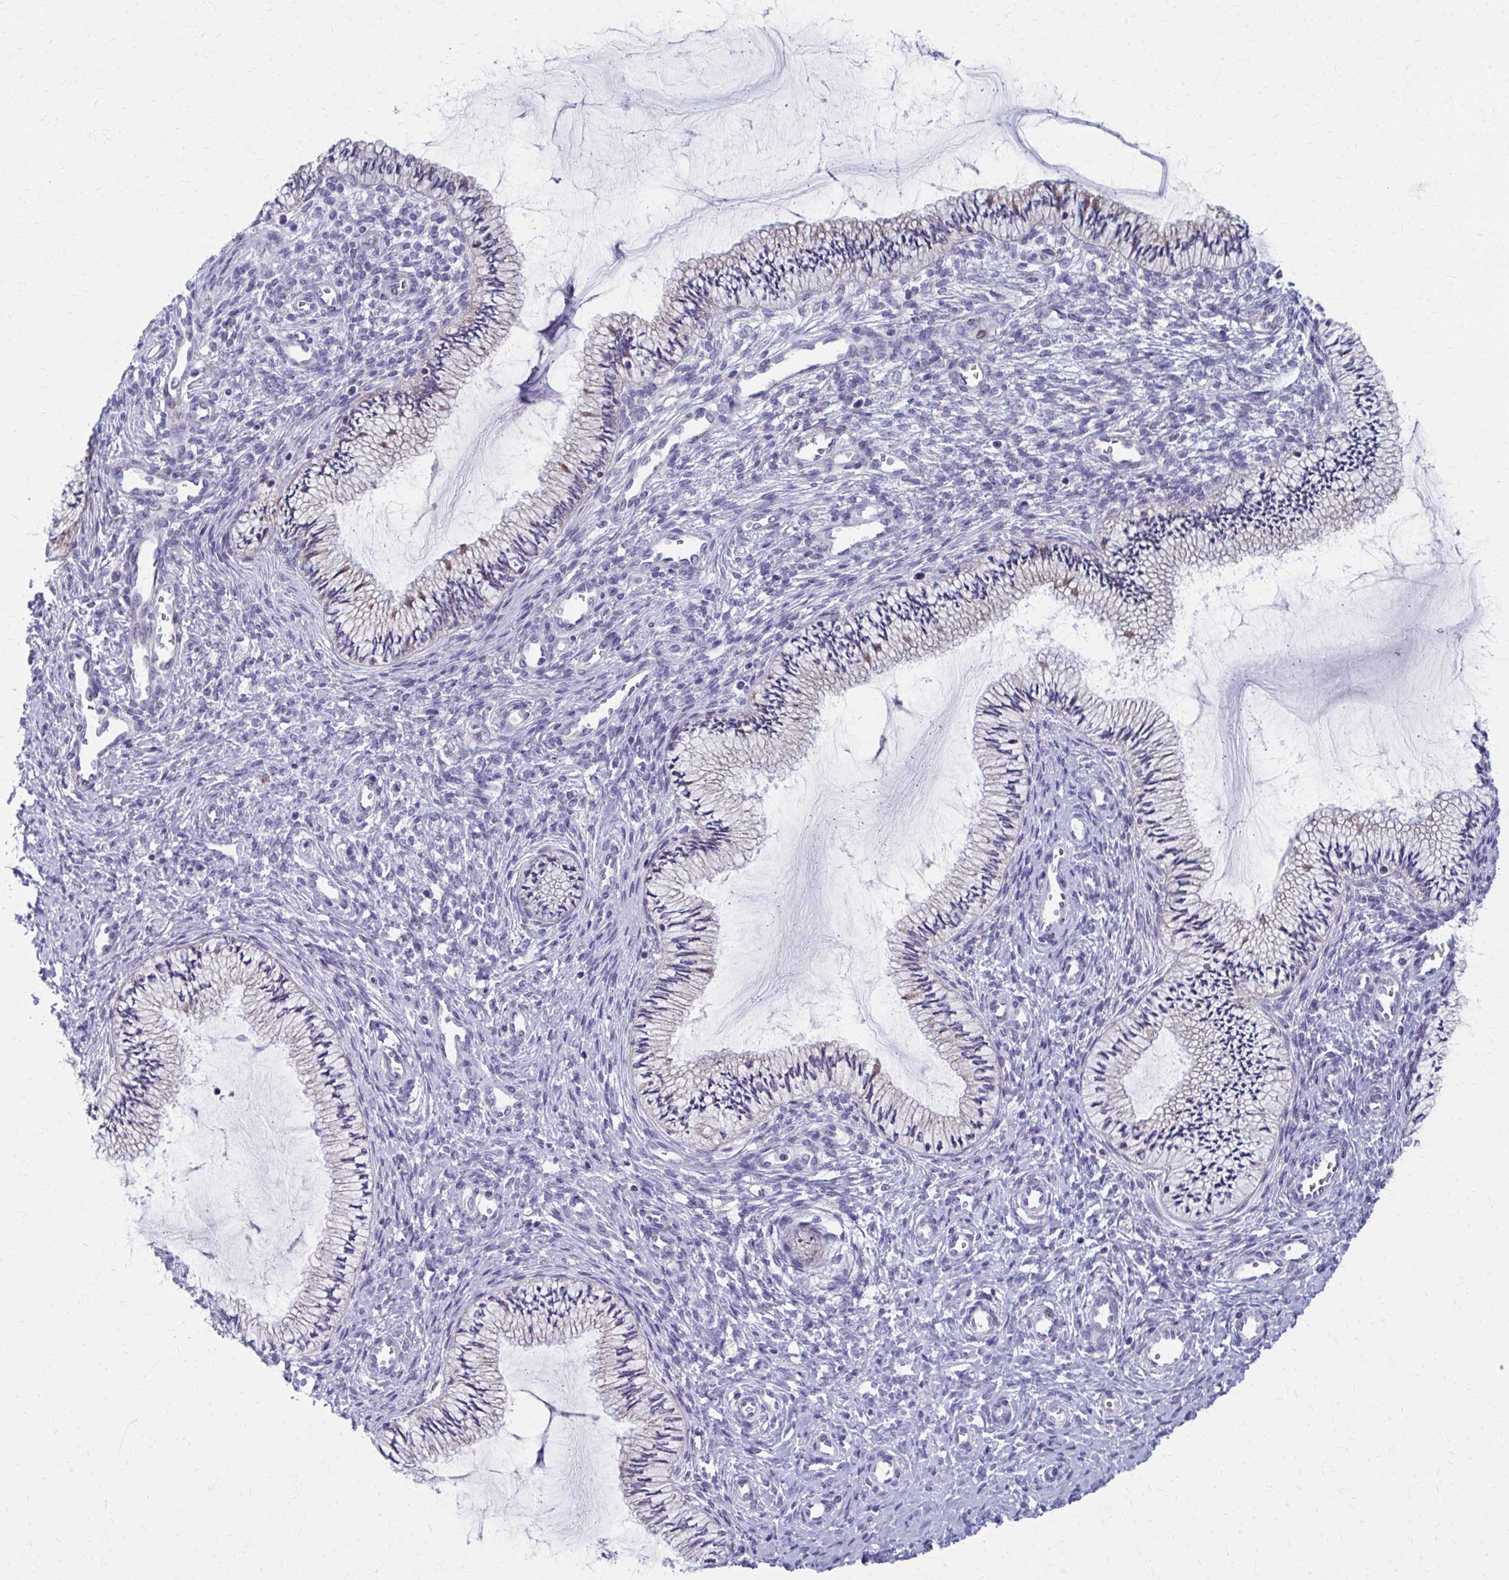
{"staining": {"intensity": "negative", "quantity": "none", "location": "none"}, "tissue": "cervix", "cell_type": "Glandular cells", "image_type": "normal", "snomed": [{"axis": "morphology", "description": "Normal tissue, NOS"}, {"axis": "topography", "description": "Cervix"}], "caption": "IHC histopathology image of benign cervix: human cervix stained with DAB (3,3'-diaminobenzidine) demonstrates no significant protein staining in glandular cells.", "gene": "SPATS2L", "patient": {"sex": "female", "age": 24}}